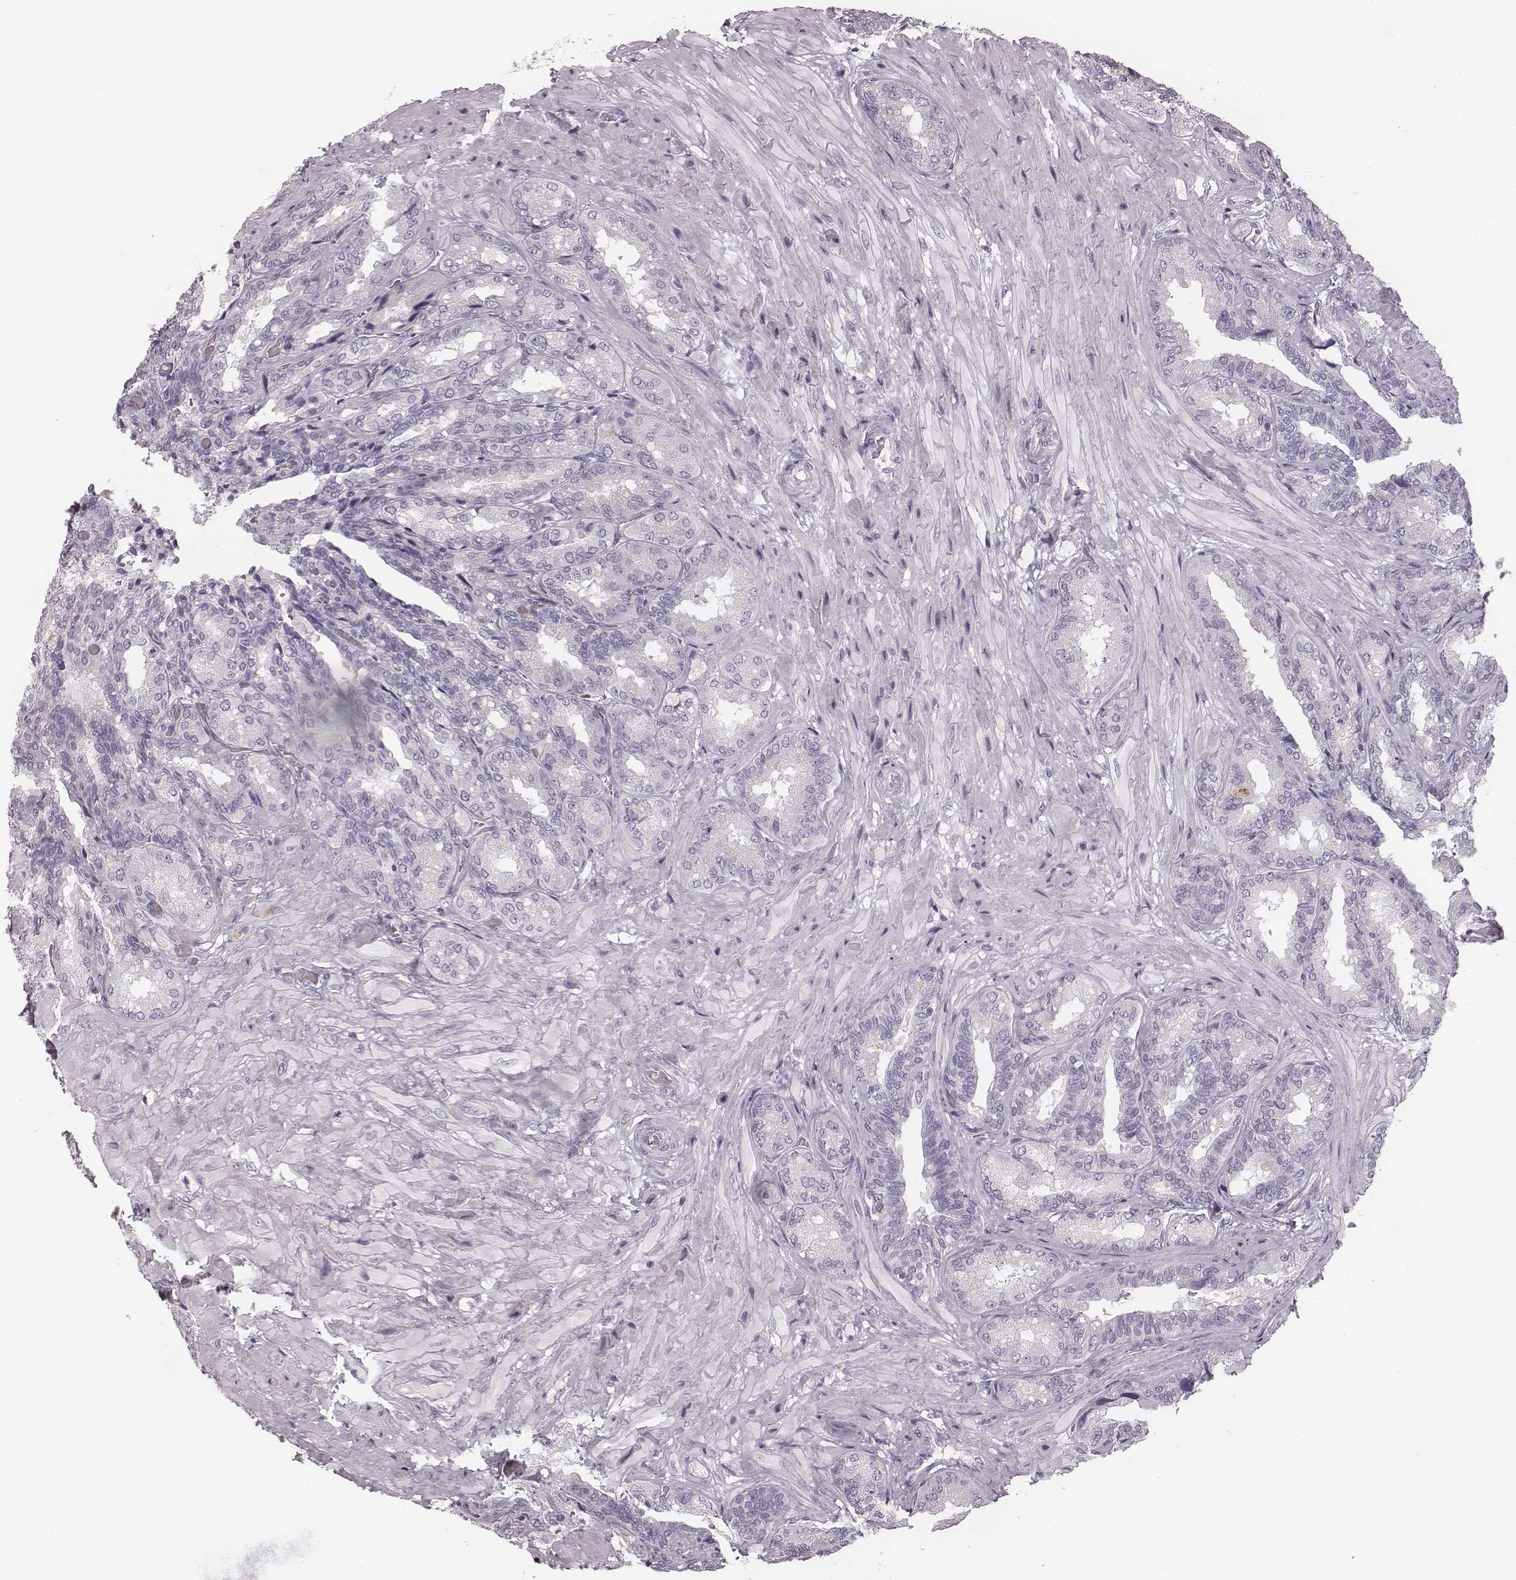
{"staining": {"intensity": "negative", "quantity": "none", "location": "none"}, "tissue": "seminal vesicle", "cell_type": "Glandular cells", "image_type": "normal", "snomed": [{"axis": "morphology", "description": "Normal tissue, NOS"}, {"axis": "topography", "description": "Seminal veicle"}], "caption": "Immunohistochemical staining of benign seminal vesicle displays no significant expression in glandular cells.", "gene": "SPA17", "patient": {"sex": "male", "age": 68}}